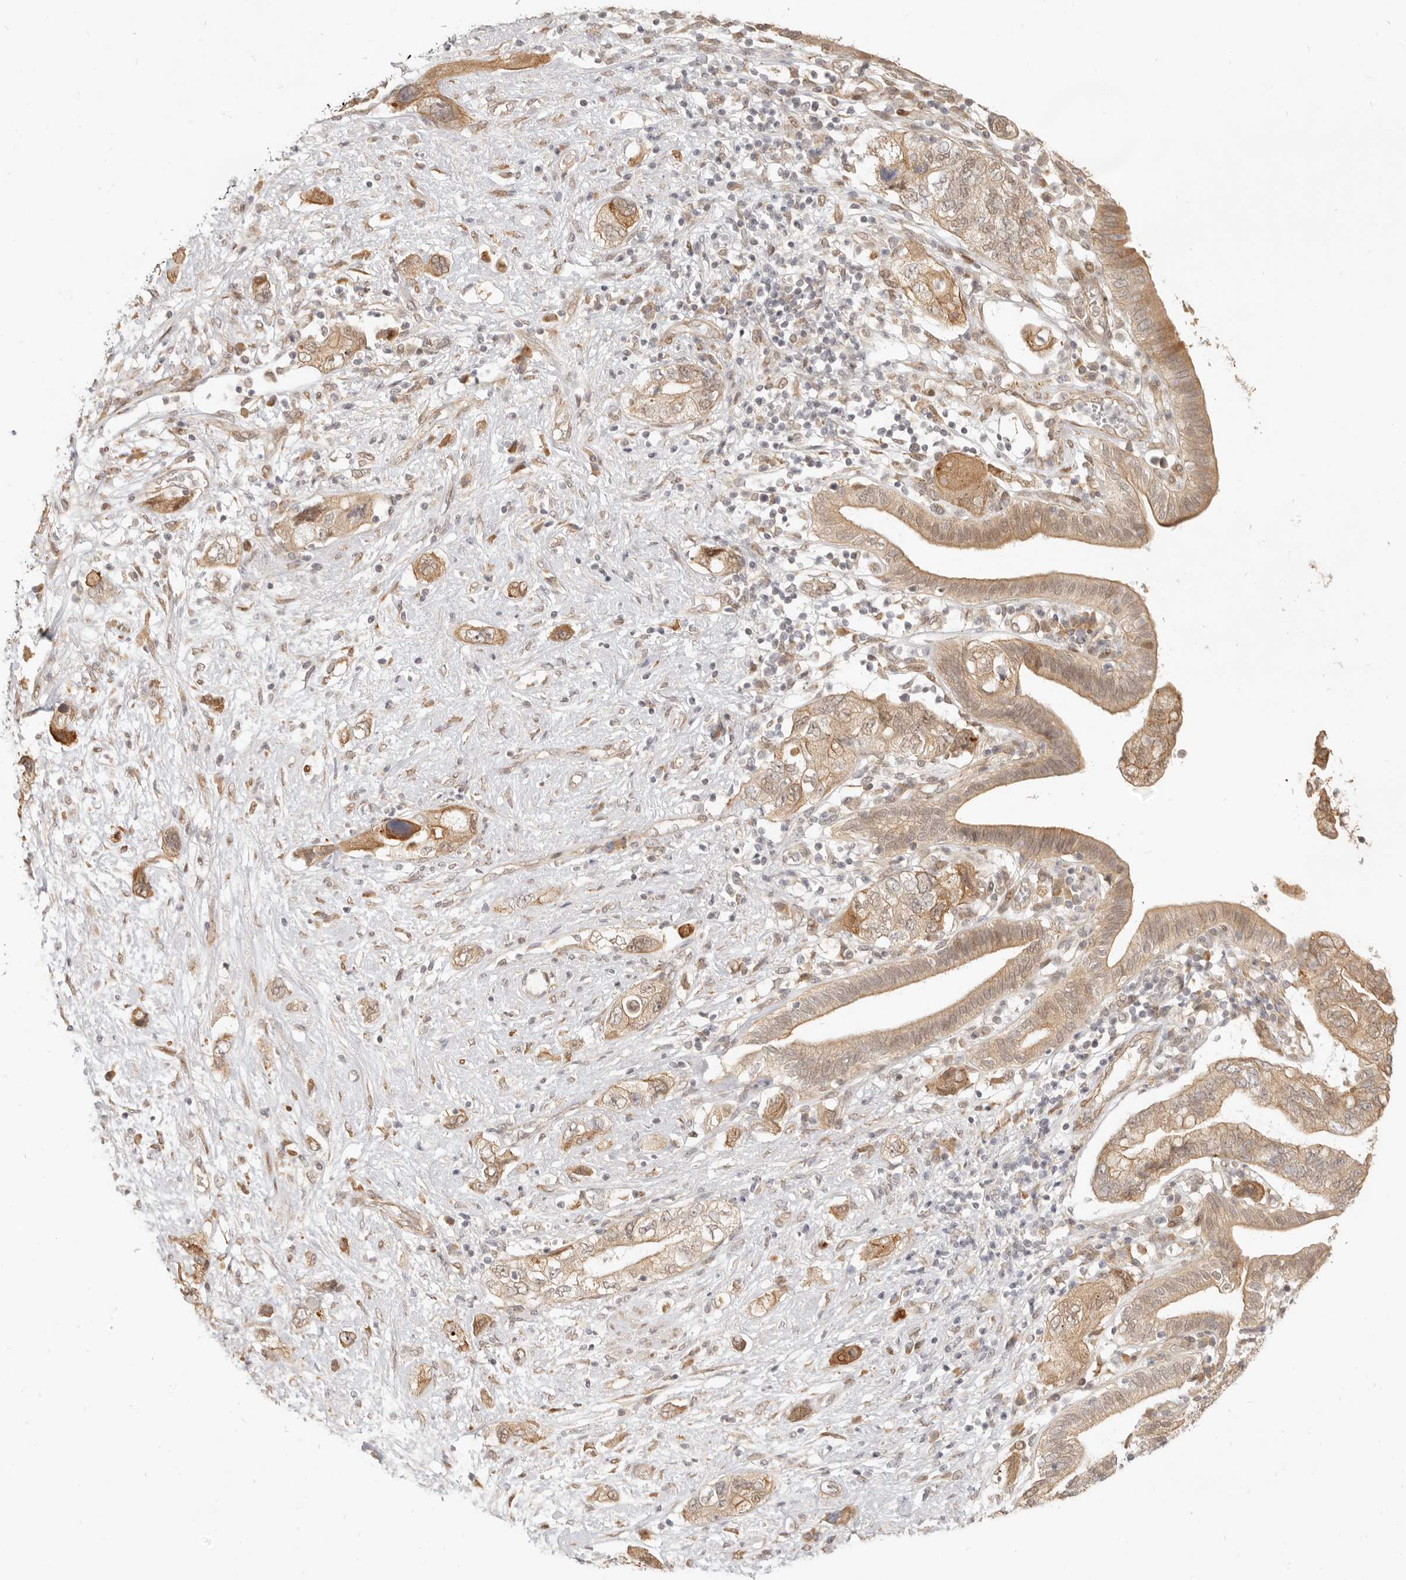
{"staining": {"intensity": "moderate", "quantity": ">75%", "location": "cytoplasmic/membranous"}, "tissue": "pancreatic cancer", "cell_type": "Tumor cells", "image_type": "cancer", "snomed": [{"axis": "morphology", "description": "Adenocarcinoma, NOS"}, {"axis": "topography", "description": "Pancreas"}], "caption": "The micrograph reveals staining of pancreatic adenocarcinoma, revealing moderate cytoplasmic/membranous protein expression (brown color) within tumor cells.", "gene": "TUFT1", "patient": {"sex": "female", "age": 73}}